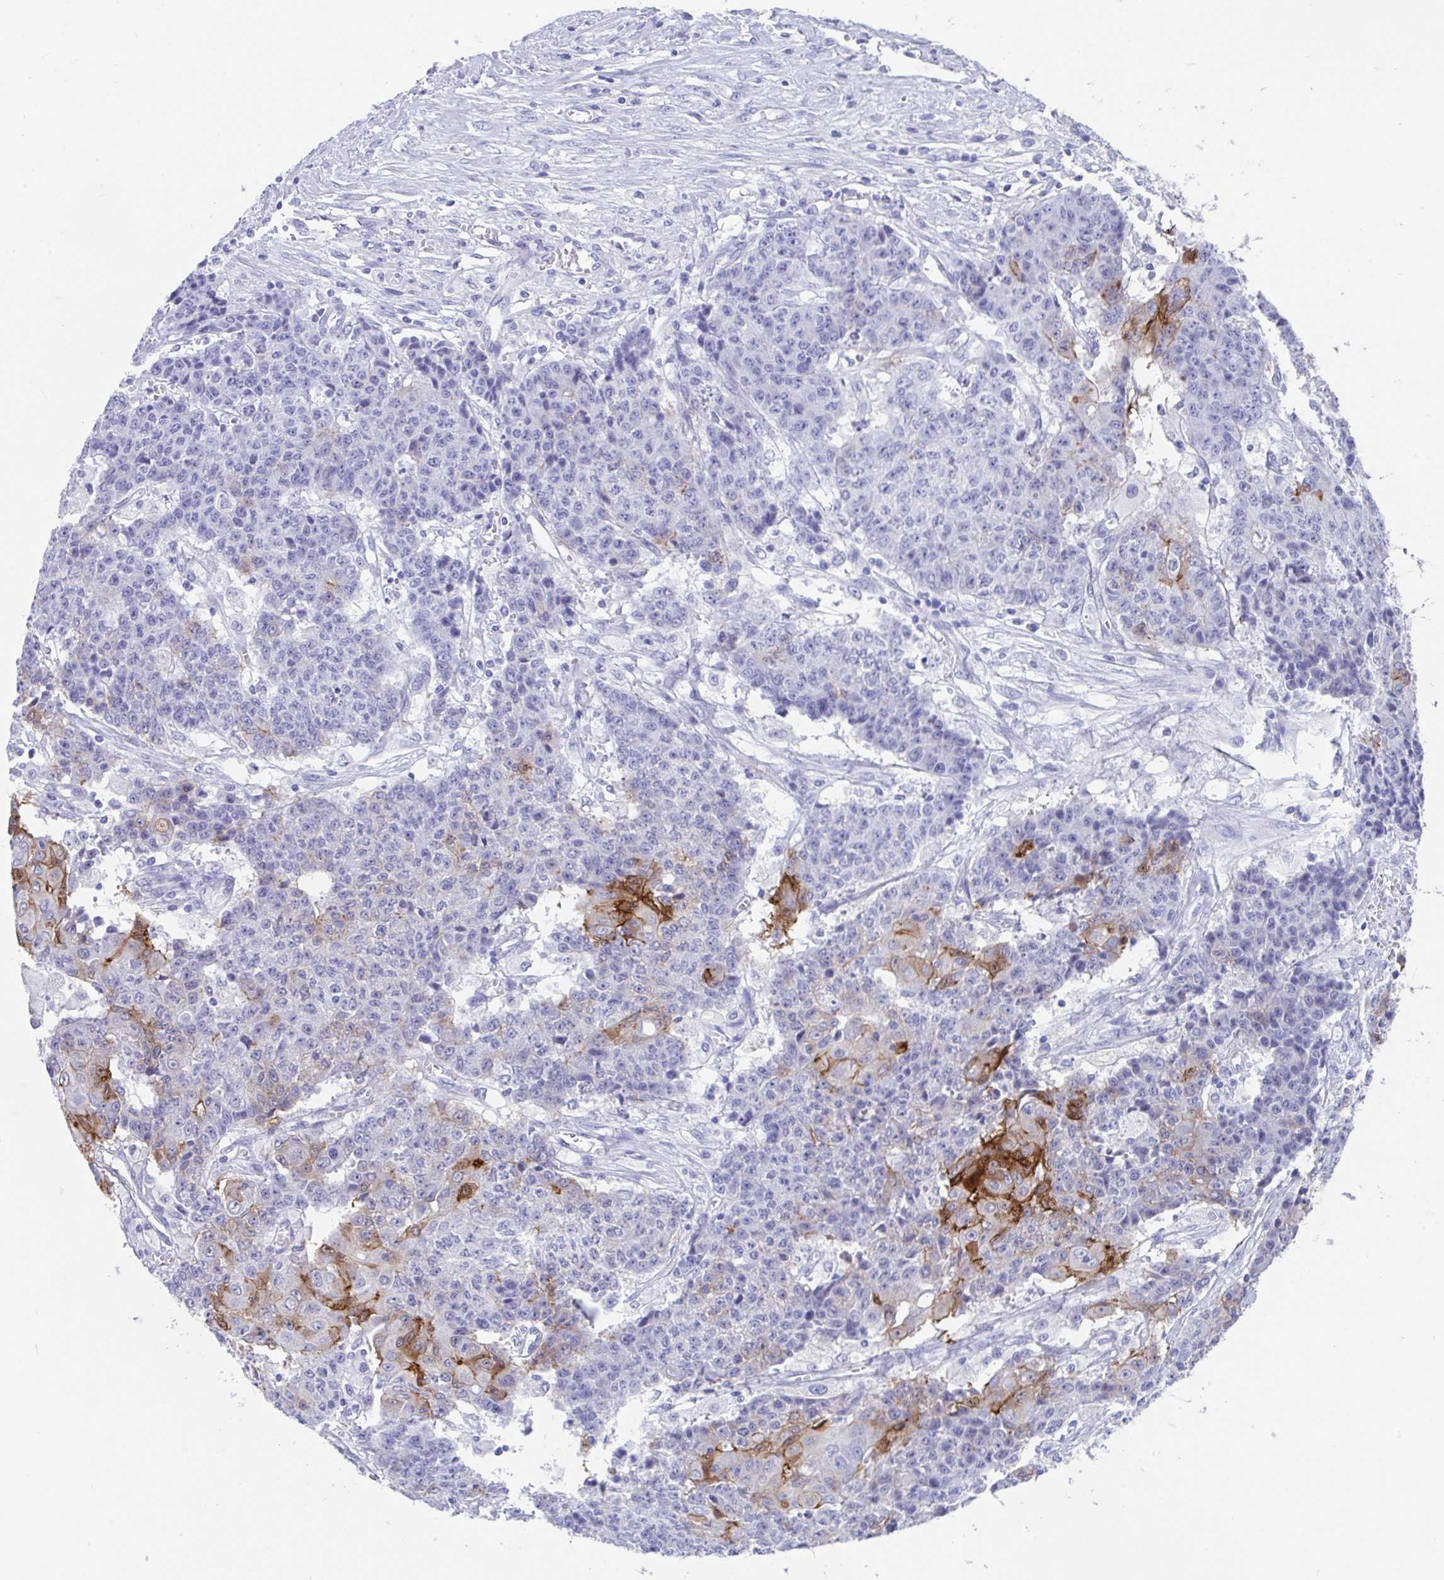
{"staining": {"intensity": "strong", "quantity": "<25%", "location": "cytoplasmic/membranous"}, "tissue": "ovarian cancer", "cell_type": "Tumor cells", "image_type": "cancer", "snomed": [{"axis": "morphology", "description": "Carcinoma, endometroid"}, {"axis": "topography", "description": "Ovary"}], "caption": "Immunohistochemistry (IHC) (DAB (3,3'-diaminobenzidine)) staining of human ovarian endometroid carcinoma reveals strong cytoplasmic/membranous protein staining in approximately <25% of tumor cells.", "gene": "FAM107A", "patient": {"sex": "female", "age": 42}}